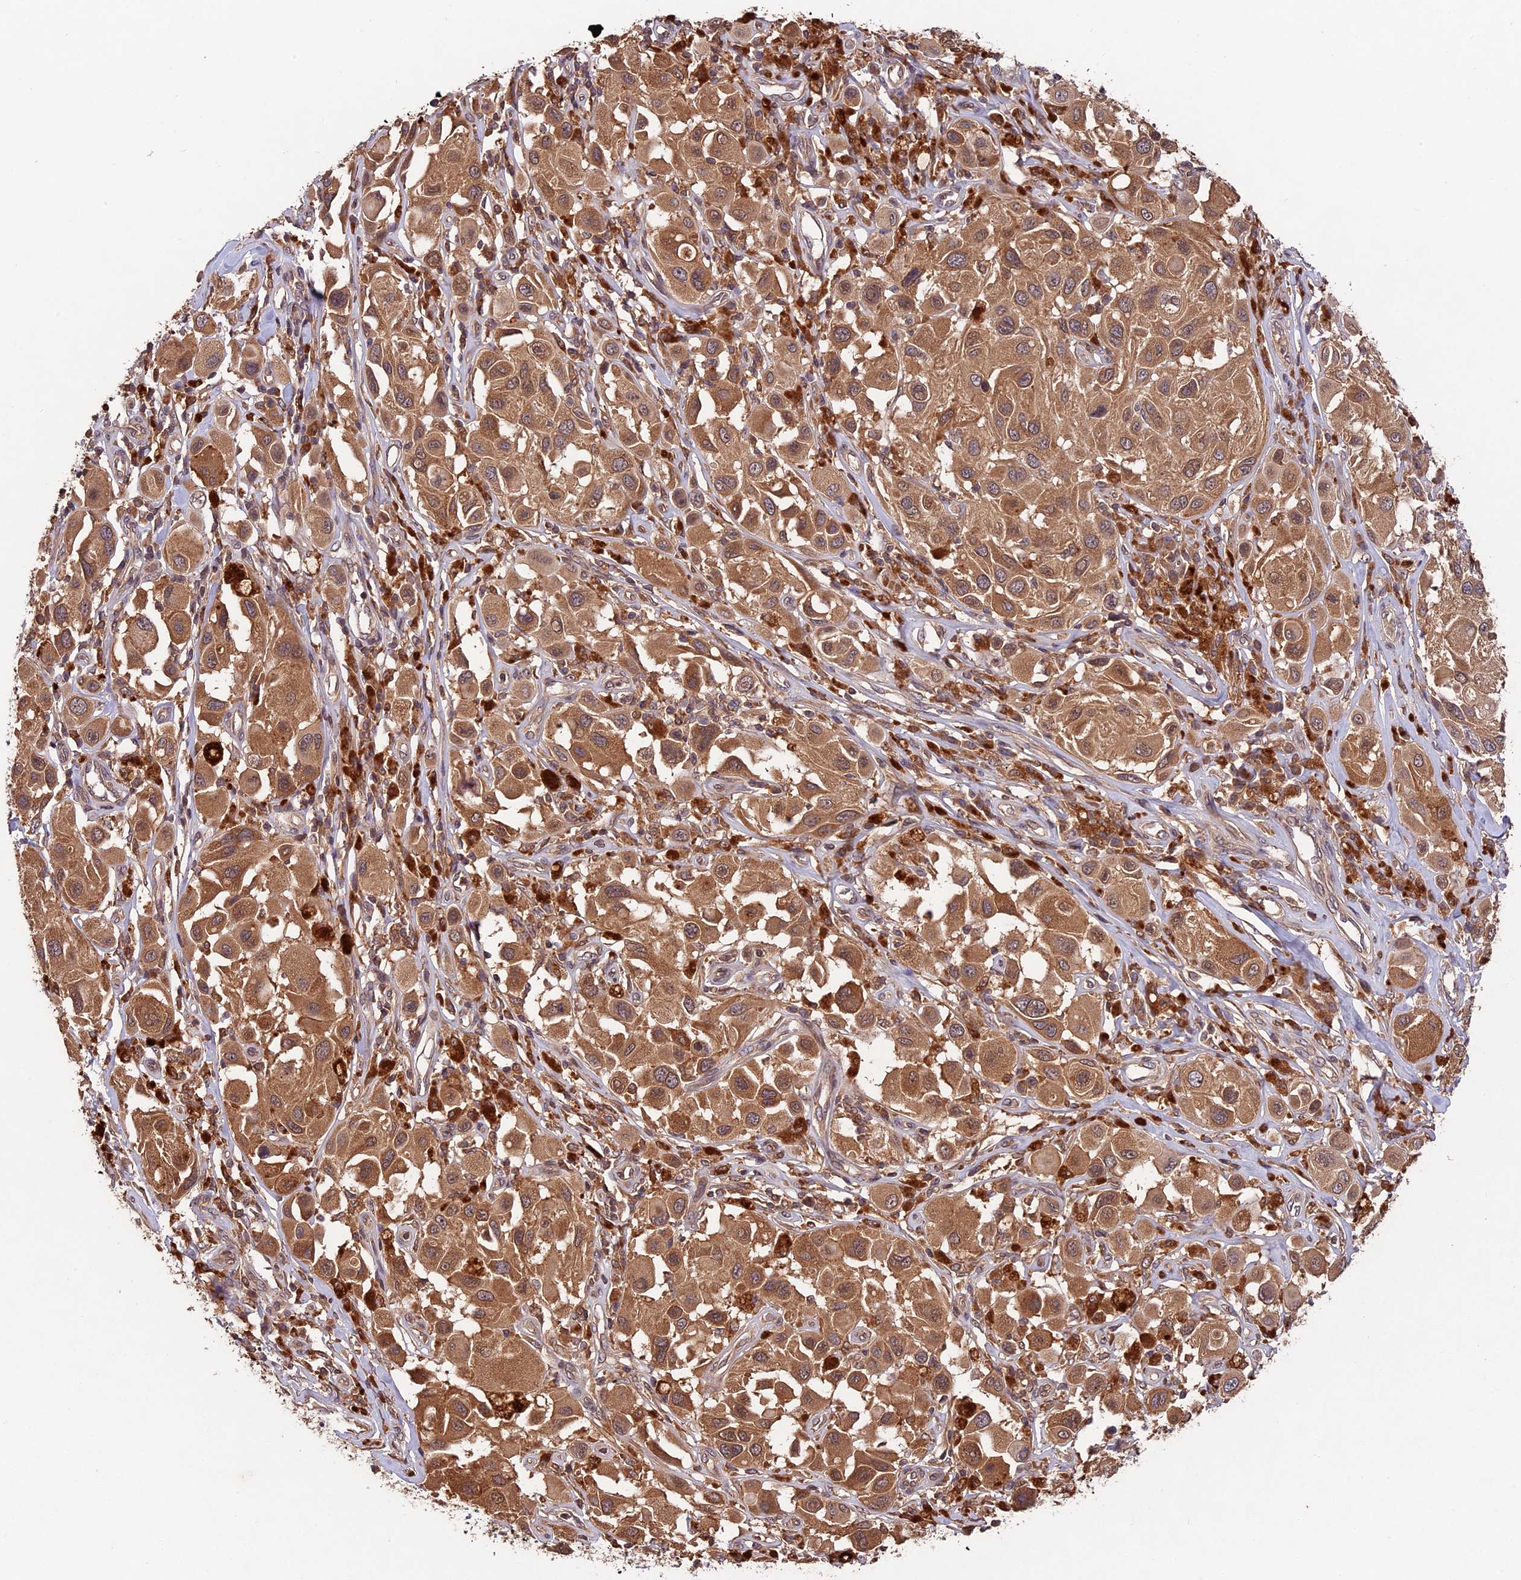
{"staining": {"intensity": "moderate", "quantity": ">75%", "location": "cytoplasmic/membranous"}, "tissue": "melanoma", "cell_type": "Tumor cells", "image_type": "cancer", "snomed": [{"axis": "morphology", "description": "Malignant melanoma, Metastatic site"}, {"axis": "topography", "description": "Skin"}], "caption": "The photomicrograph exhibits immunohistochemical staining of melanoma. There is moderate cytoplasmic/membranous staining is identified in about >75% of tumor cells.", "gene": "CHAC1", "patient": {"sex": "male", "age": 41}}